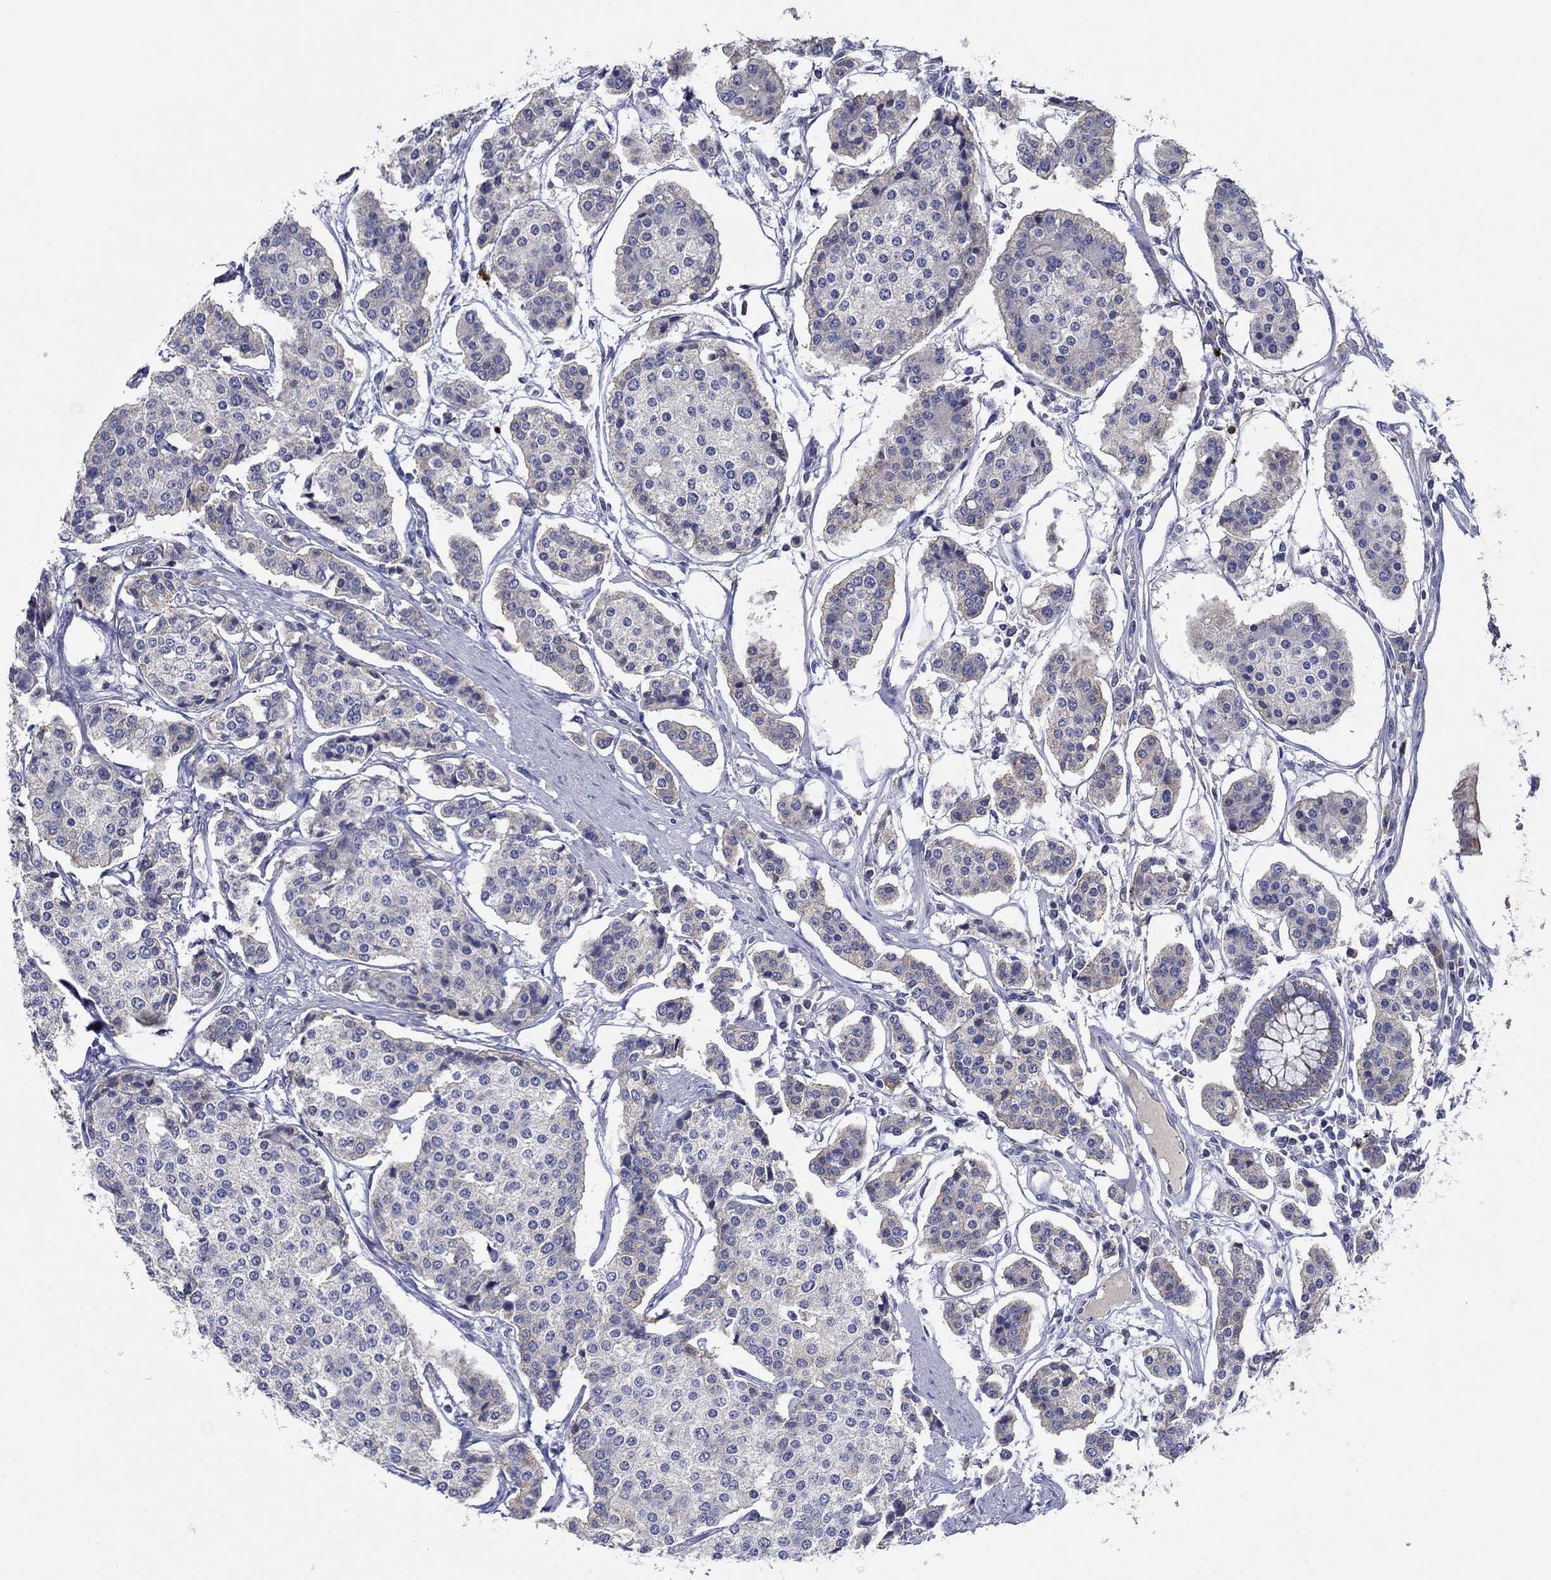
{"staining": {"intensity": "weak", "quantity": "<25%", "location": "cytoplasmic/membranous"}, "tissue": "carcinoid", "cell_type": "Tumor cells", "image_type": "cancer", "snomed": [{"axis": "morphology", "description": "Carcinoid, malignant, NOS"}, {"axis": "topography", "description": "Small intestine"}], "caption": "Tumor cells are negative for brown protein staining in carcinoid (malignant). Brightfield microscopy of IHC stained with DAB (brown) and hematoxylin (blue), captured at high magnification.", "gene": "CHIT1", "patient": {"sex": "female", "age": 65}}